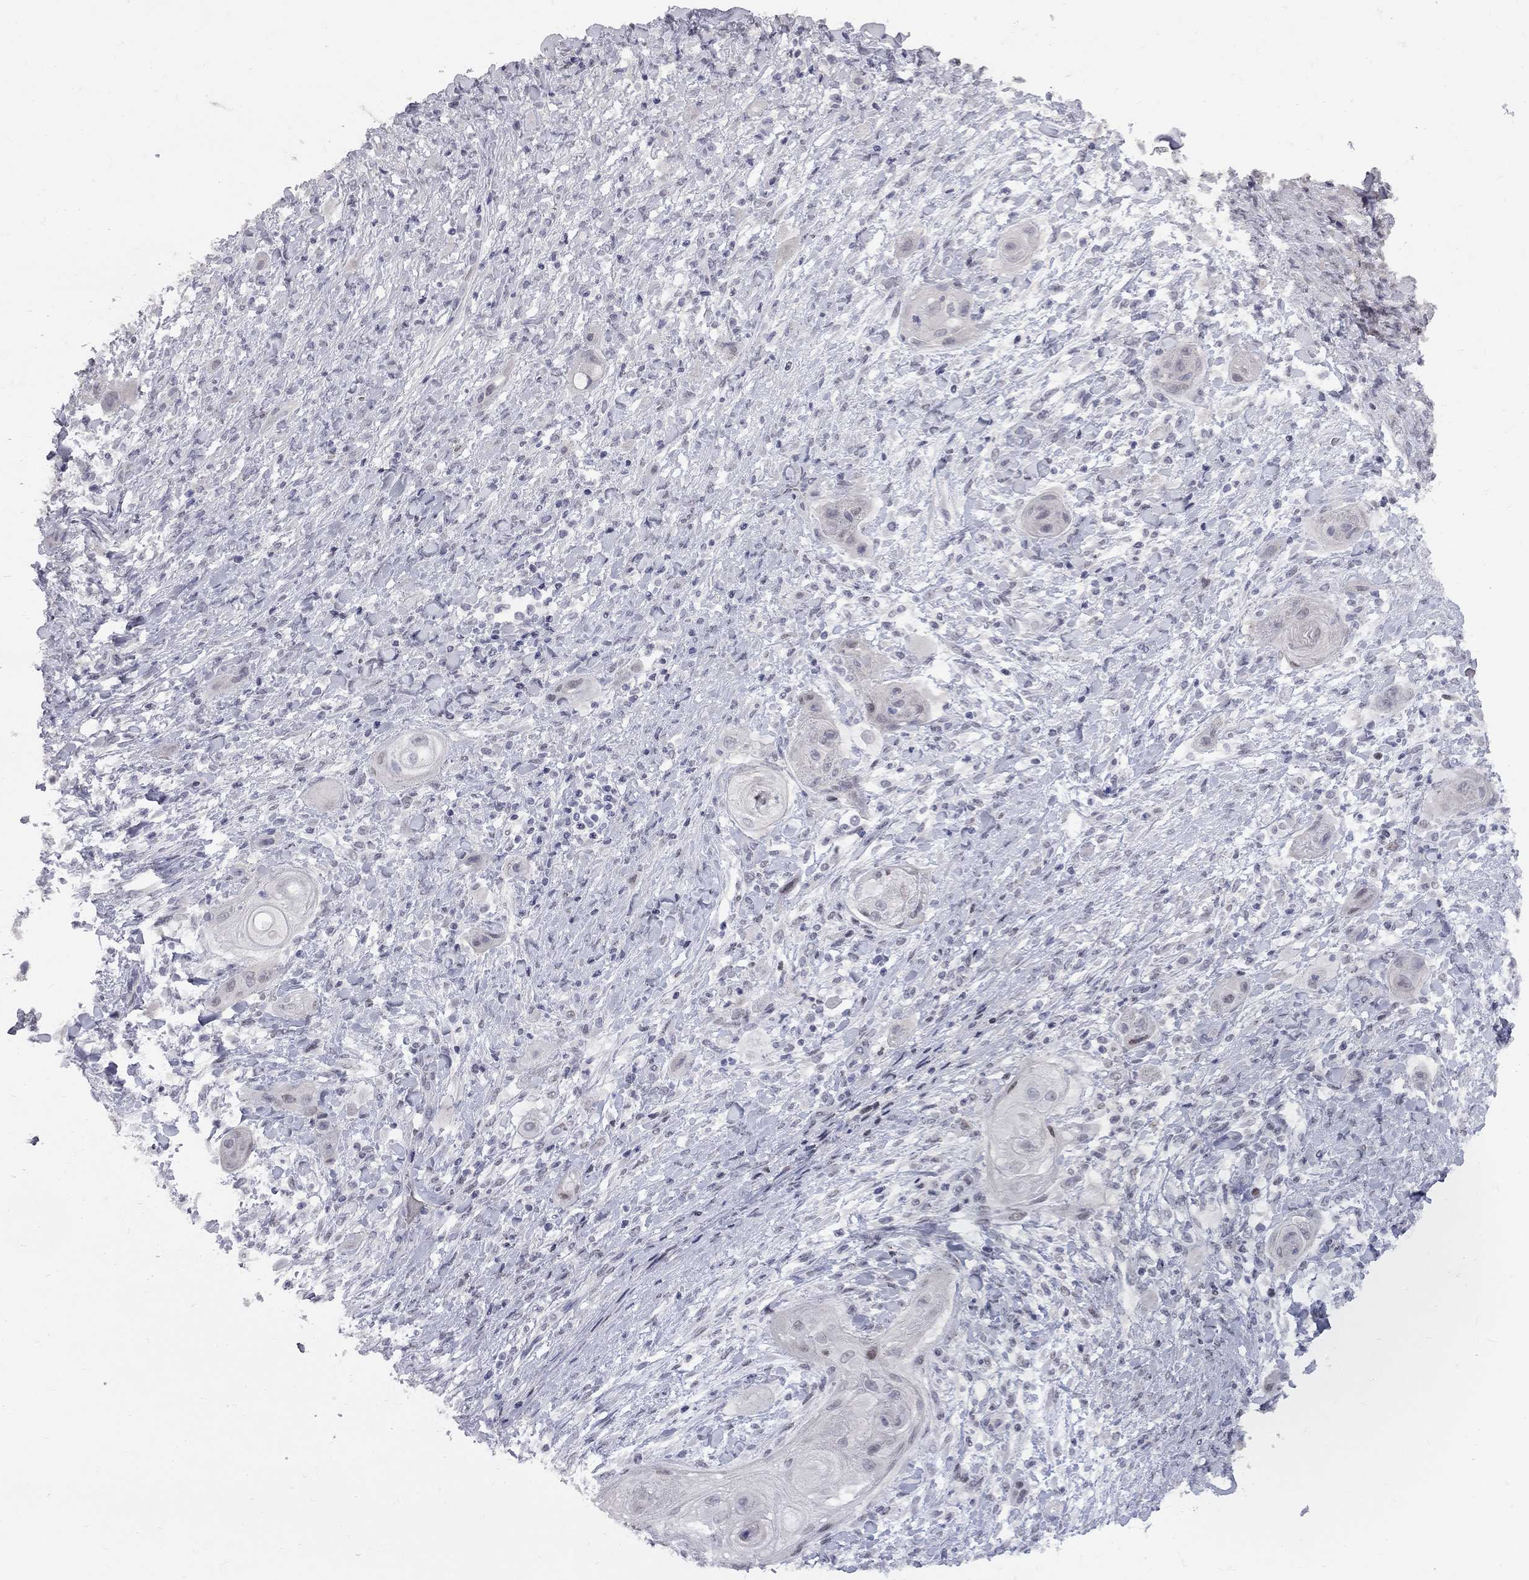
{"staining": {"intensity": "negative", "quantity": "none", "location": "none"}, "tissue": "skin cancer", "cell_type": "Tumor cells", "image_type": "cancer", "snomed": [{"axis": "morphology", "description": "Squamous cell carcinoma, NOS"}, {"axis": "topography", "description": "Skin"}], "caption": "Protein analysis of skin squamous cell carcinoma exhibits no significant staining in tumor cells.", "gene": "HDAC3", "patient": {"sex": "male", "age": 62}}